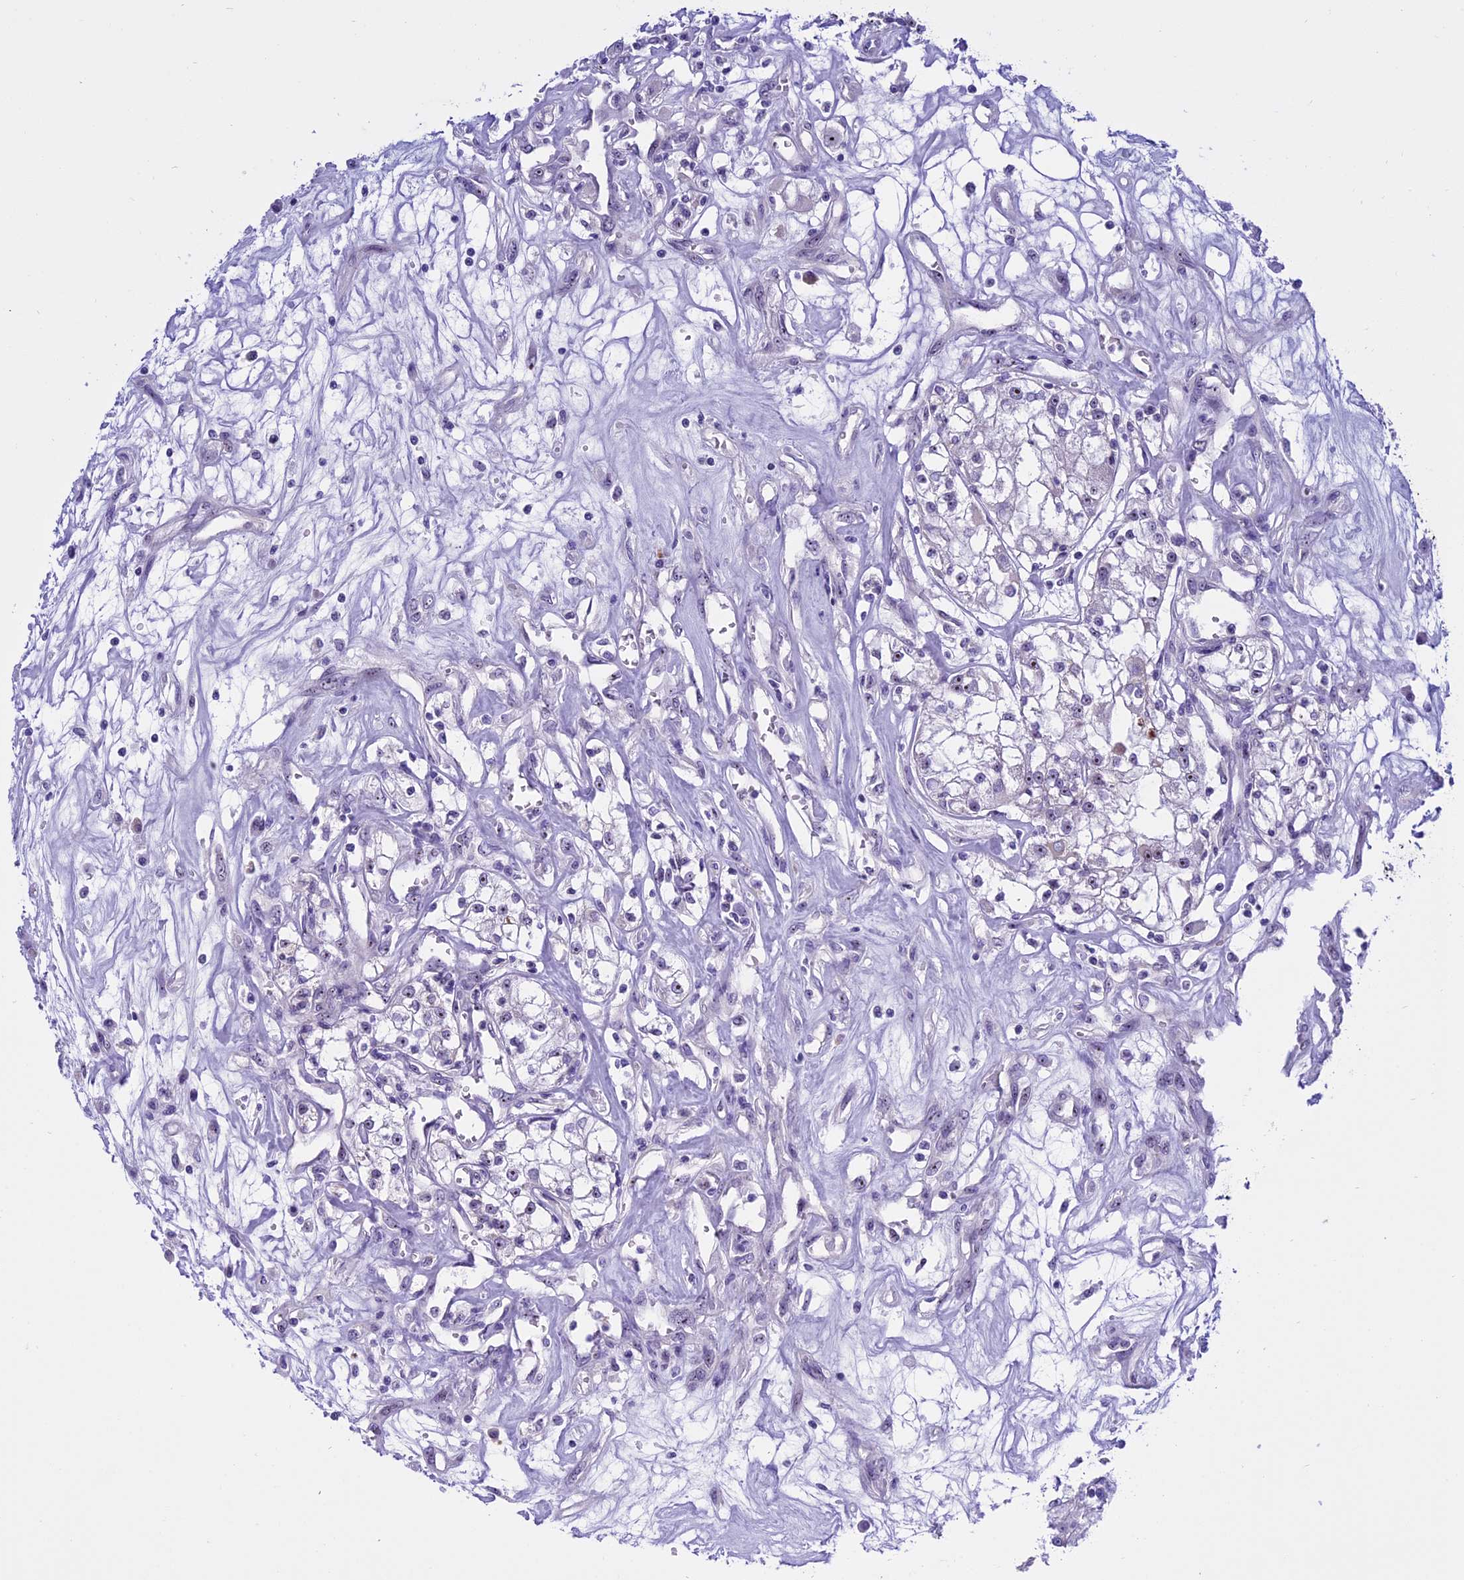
{"staining": {"intensity": "negative", "quantity": "none", "location": "none"}, "tissue": "renal cancer", "cell_type": "Tumor cells", "image_type": "cancer", "snomed": [{"axis": "morphology", "description": "Adenocarcinoma, NOS"}, {"axis": "topography", "description": "Kidney"}], "caption": "The image reveals no significant positivity in tumor cells of adenocarcinoma (renal).", "gene": "TBL3", "patient": {"sex": "female", "age": 59}}